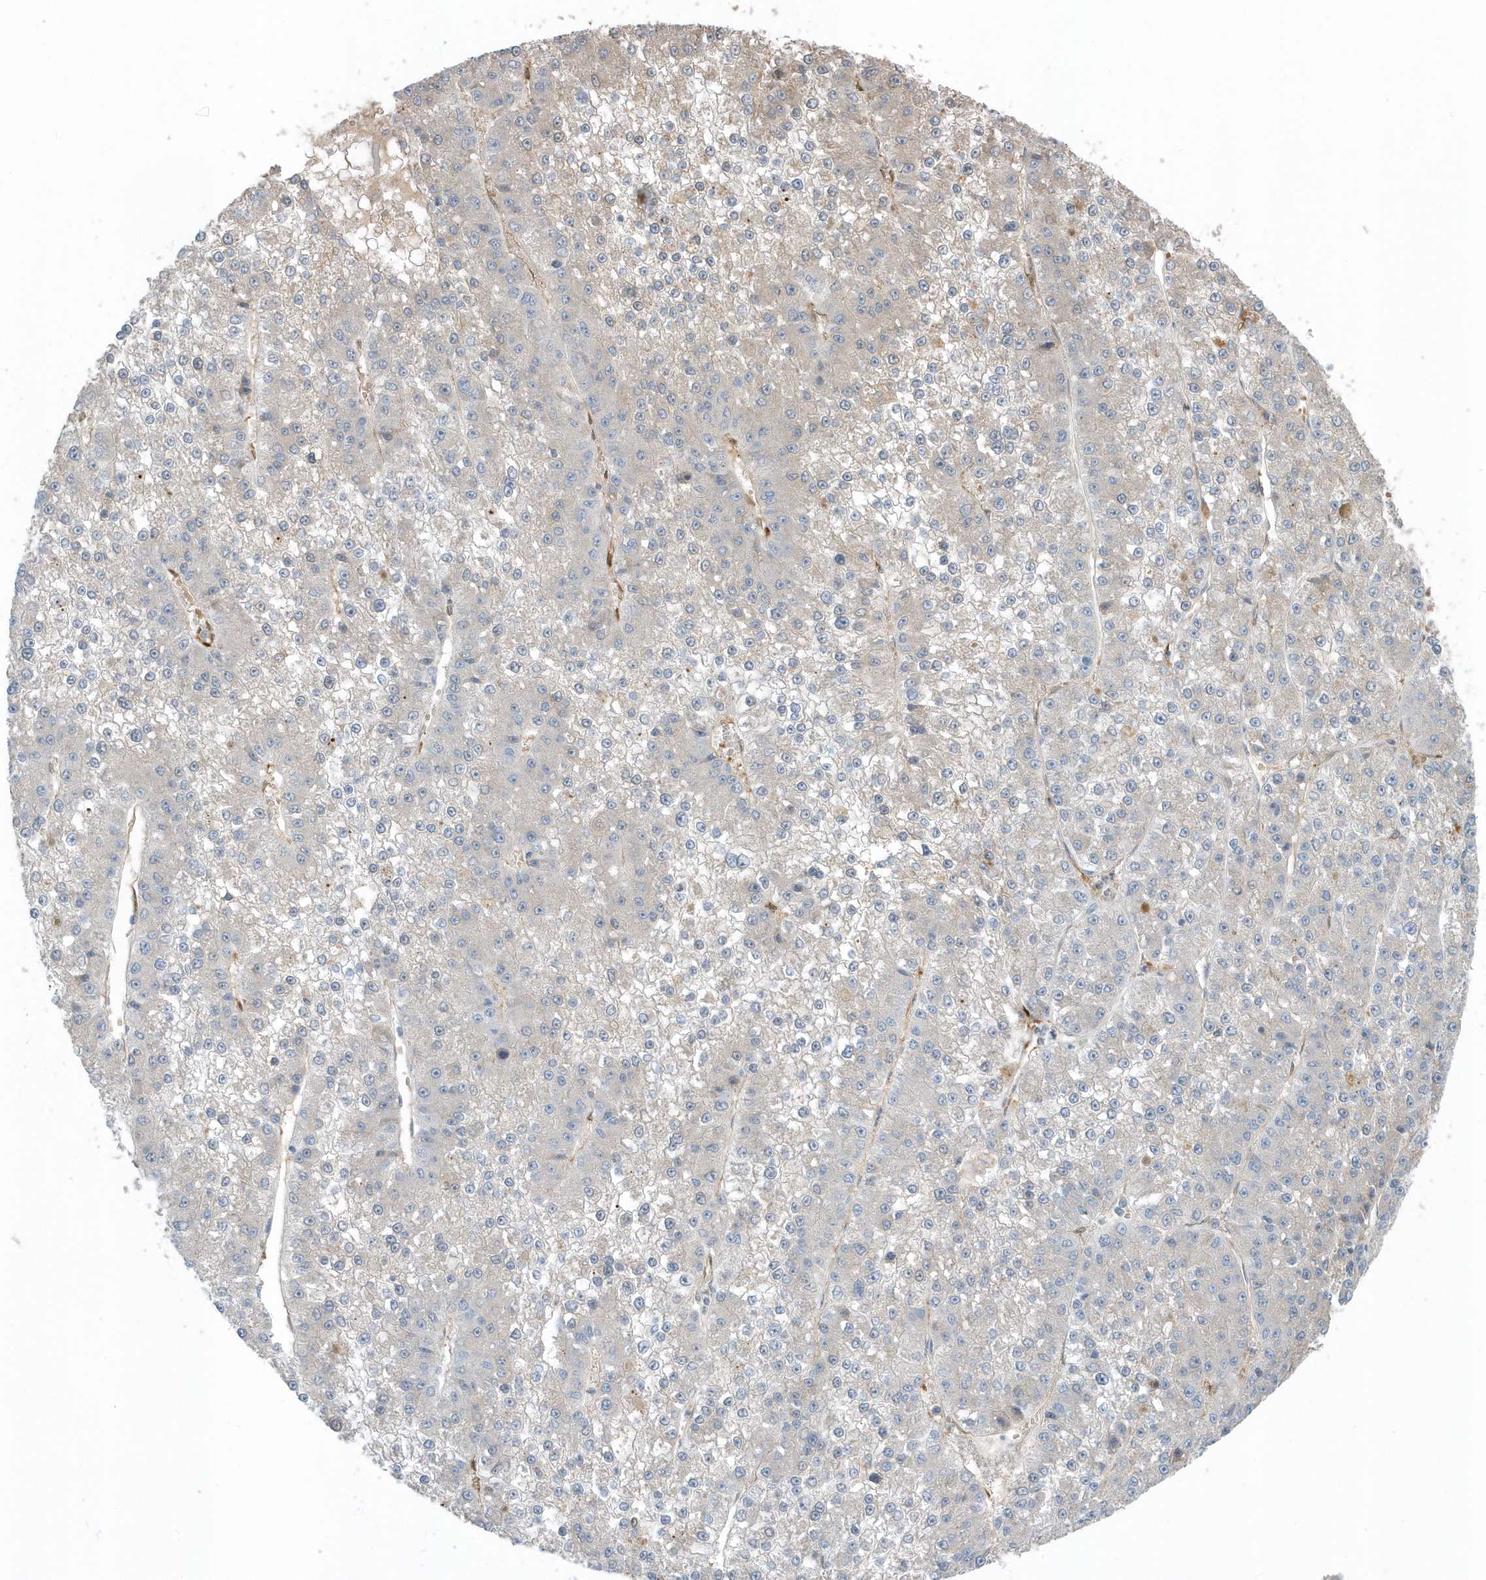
{"staining": {"intensity": "negative", "quantity": "none", "location": "none"}, "tissue": "liver cancer", "cell_type": "Tumor cells", "image_type": "cancer", "snomed": [{"axis": "morphology", "description": "Carcinoma, Hepatocellular, NOS"}, {"axis": "topography", "description": "Liver"}], "caption": "An immunohistochemistry micrograph of liver cancer (hepatocellular carcinoma) is shown. There is no staining in tumor cells of liver cancer (hepatocellular carcinoma). Brightfield microscopy of IHC stained with DAB (3,3'-diaminobenzidine) (brown) and hematoxylin (blue), captured at high magnification.", "gene": "USP53", "patient": {"sex": "female", "age": 73}}